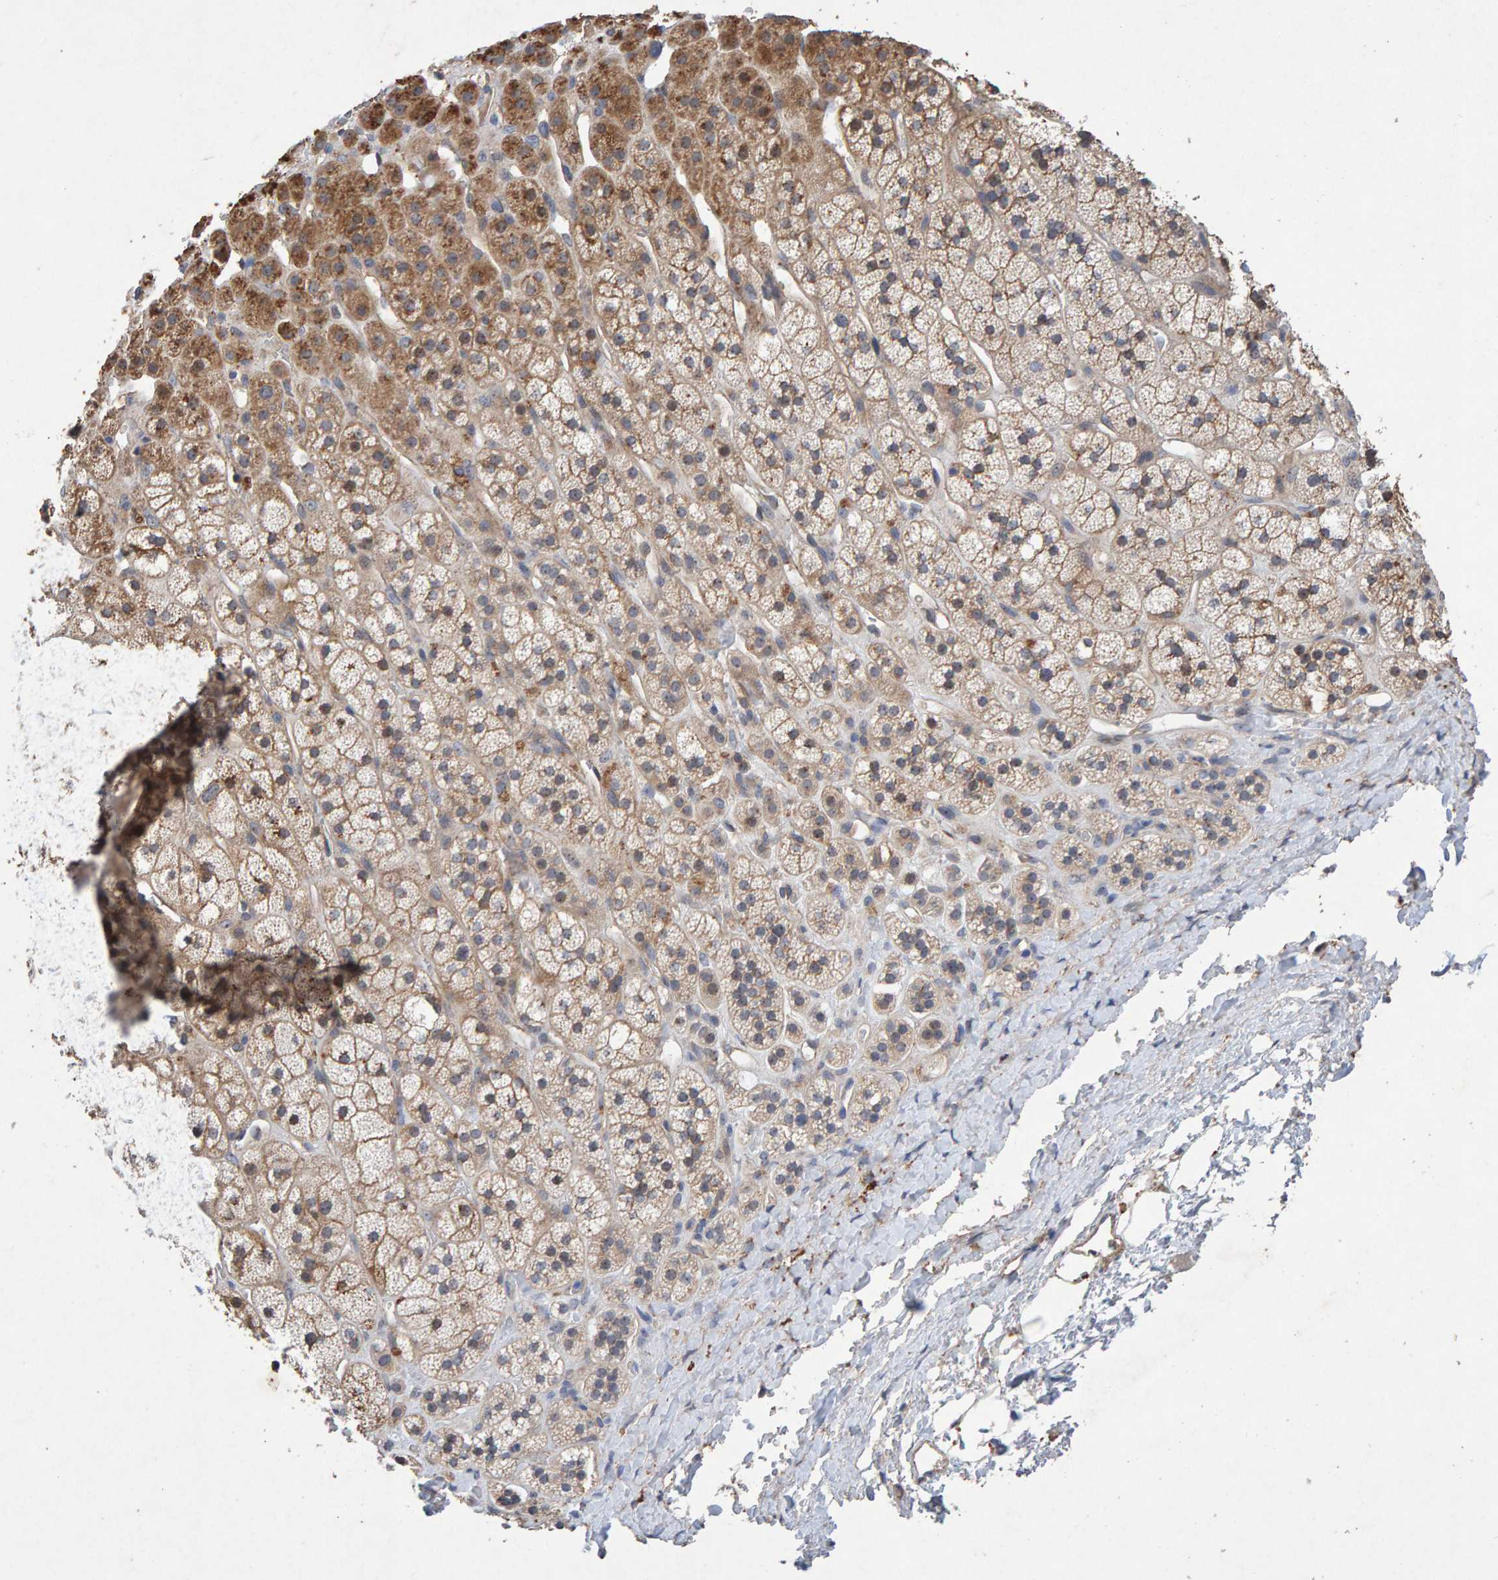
{"staining": {"intensity": "moderate", "quantity": ">75%", "location": "cytoplasmic/membranous"}, "tissue": "adrenal gland", "cell_type": "Glandular cells", "image_type": "normal", "snomed": [{"axis": "morphology", "description": "Normal tissue, NOS"}, {"axis": "topography", "description": "Adrenal gland"}], "caption": "High-power microscopy captured an immunohistochemistry (IHC) histopathology image of normal adrenal gland, revealing moderate cytoplasmic/membranous expression in about >75% of glandular cells.", "gene": "EFR3A", "patient": {"sex": "male", "age": 56}}